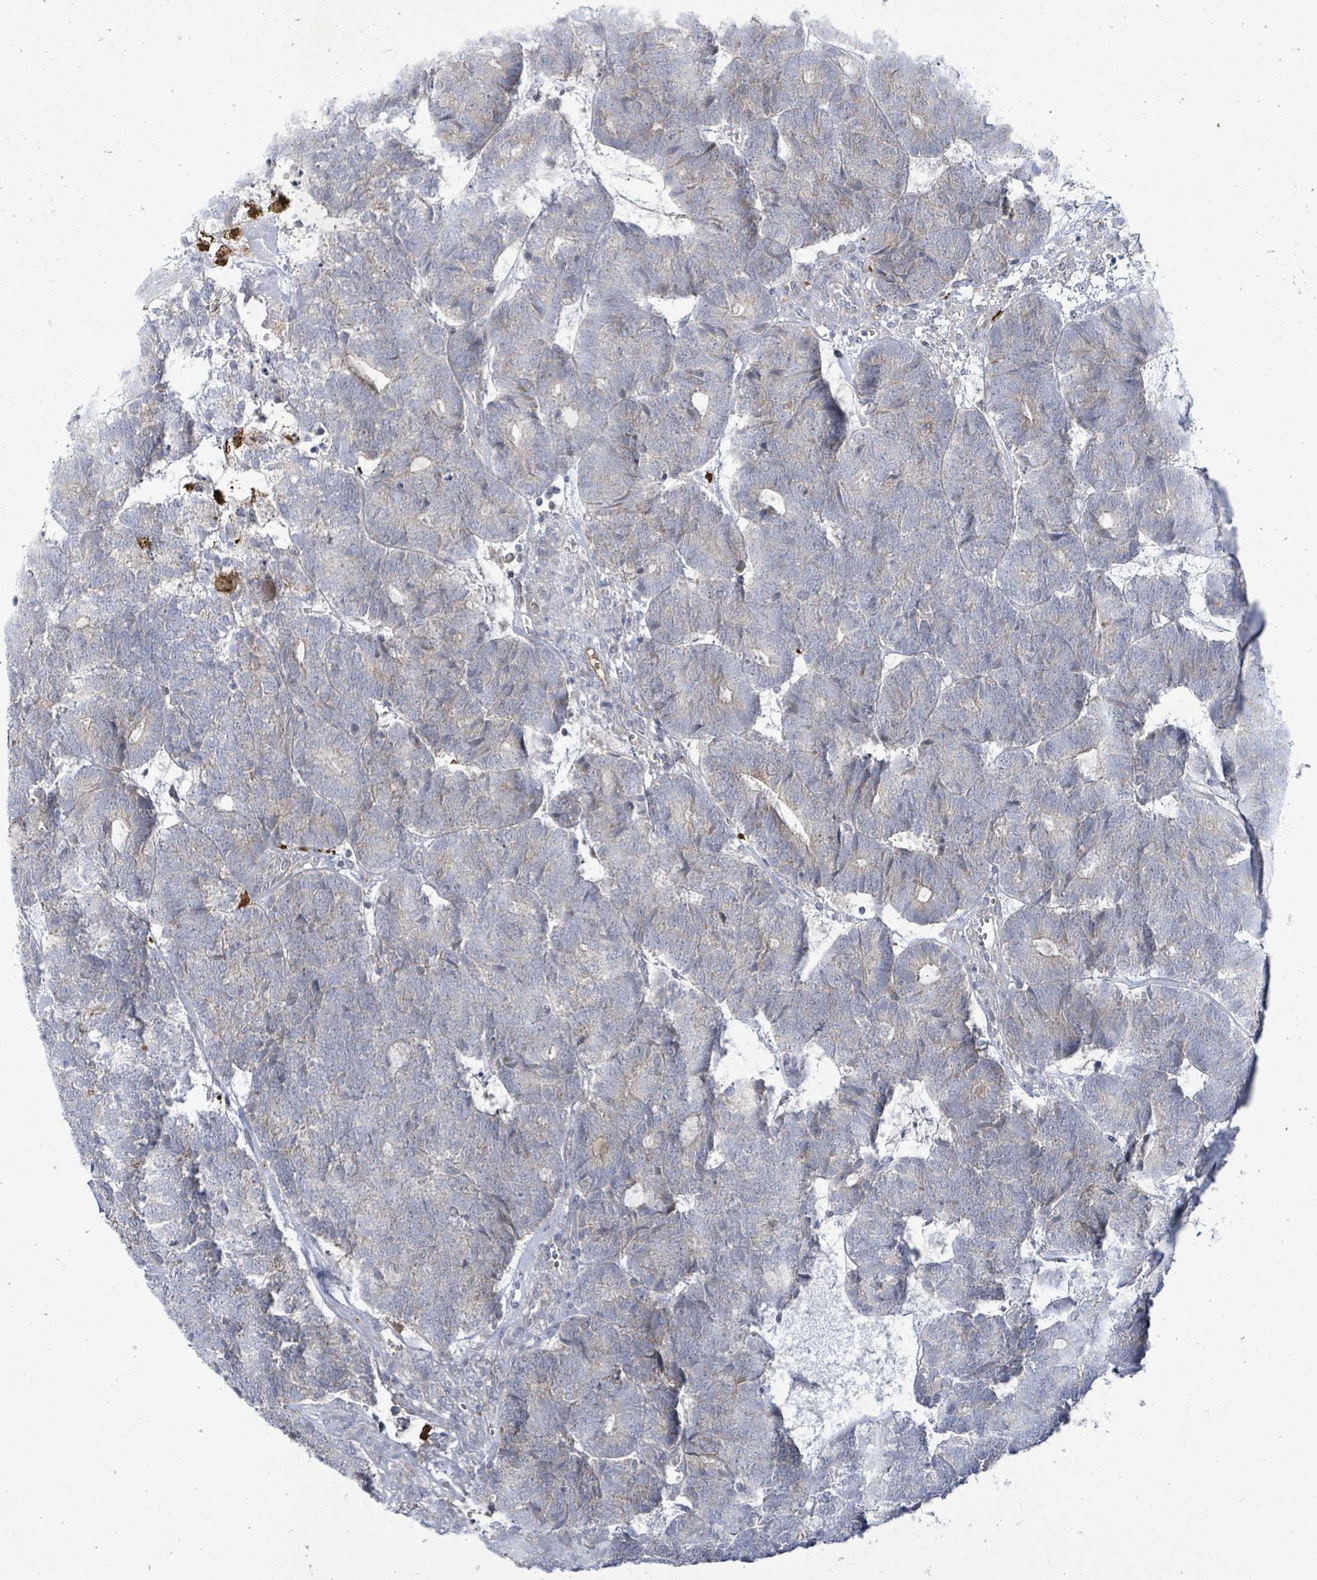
{"staining": {"intensity": "negative", "quantity": "none", "location": "none"}, "tissue": "head and neck cancer", "cell_type": "Tumor cells", "image_type": "cancer", "snomed": [{"axis": "morphology", "description": "Adenocarcinoma, NOS"}, {"axis": "topography", "description": "Head-Neck"}], "caption": "Immunohistochemical staining of adenocarcinoma (head and neck) displays no significant expression in tumor cells.", "gene": "FAM210A", "patient": {"sex": "female", "age": 81}}